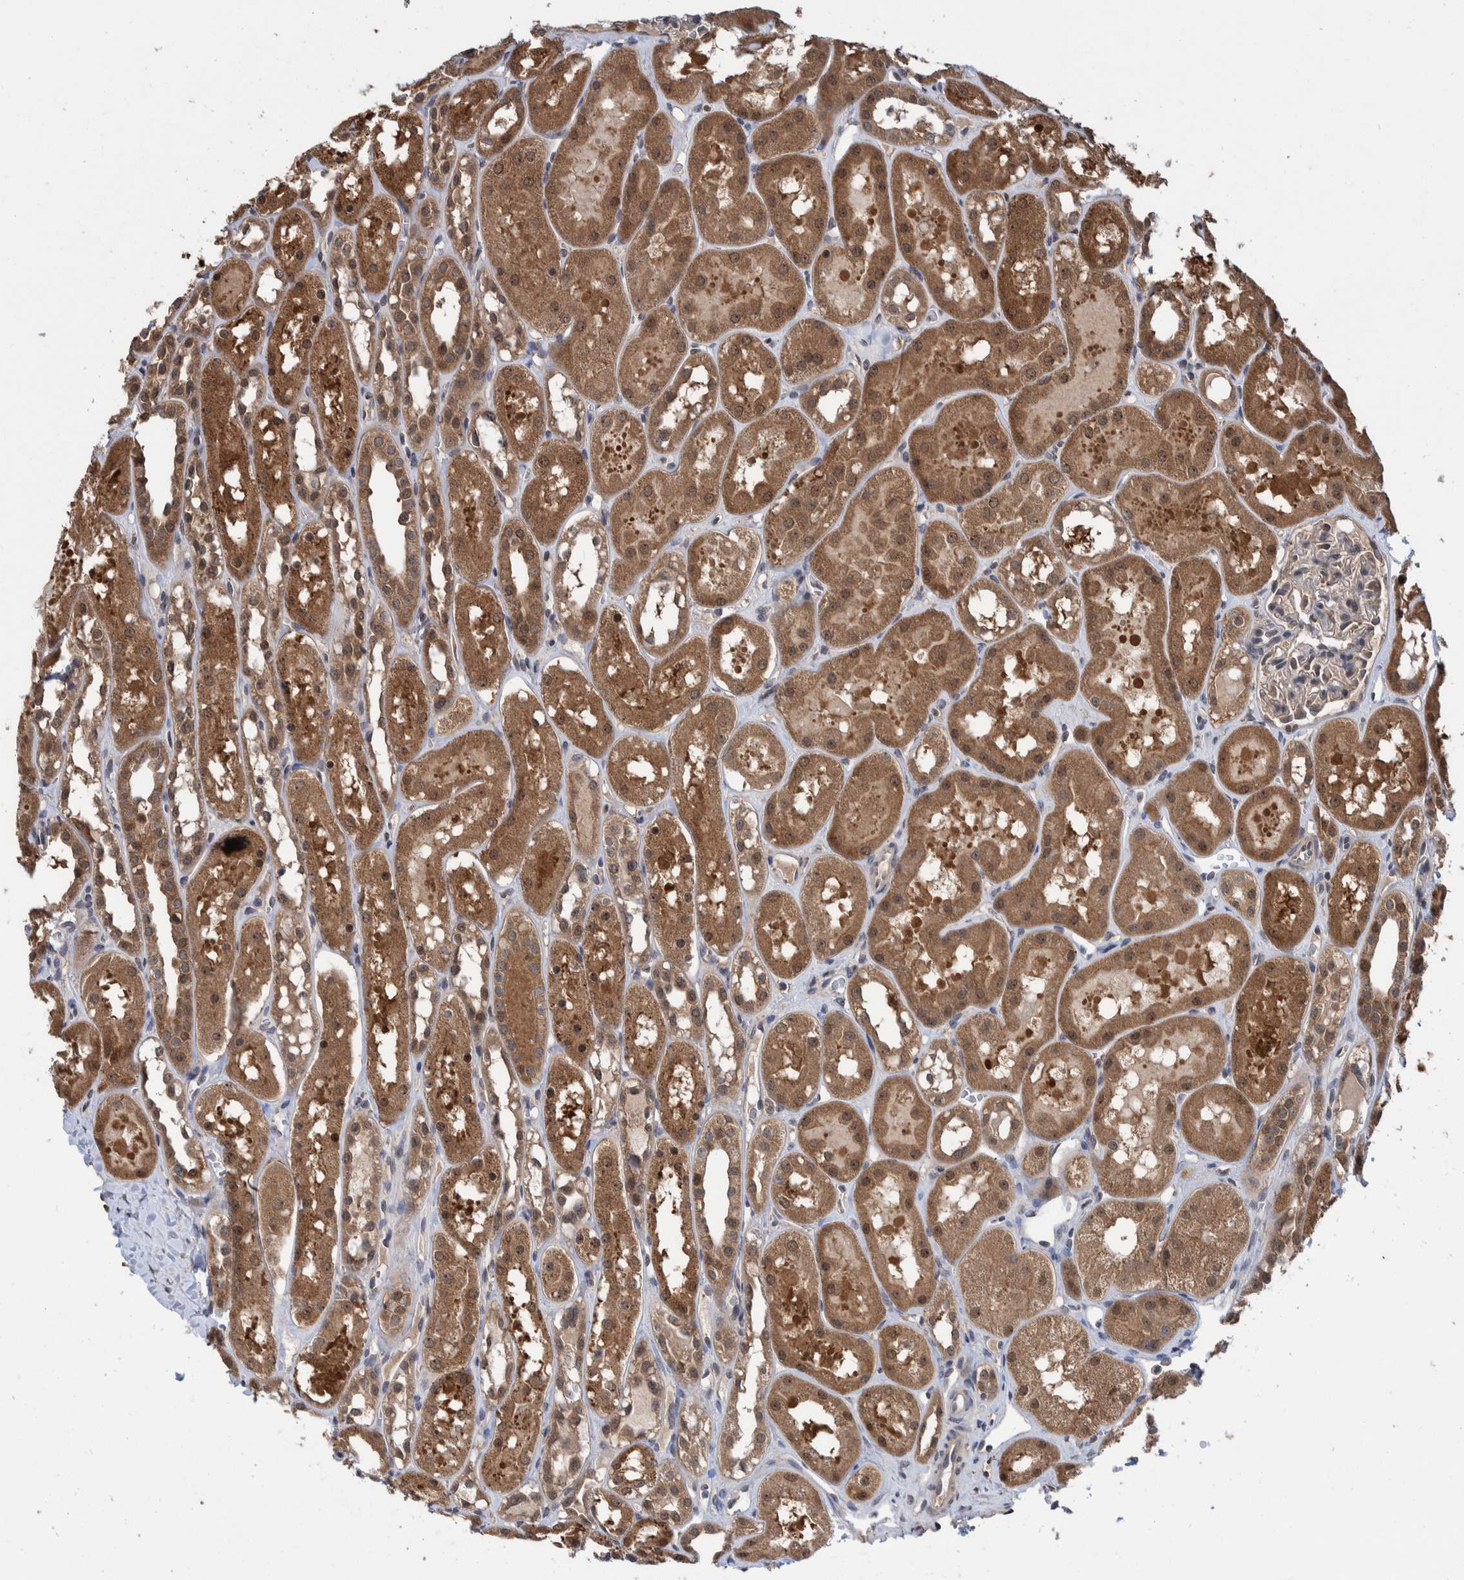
{"staining": {"intensity": "negative", "quantity": "none", "location": "none"}, "tissue": "kidney", "cell_type": "Cells in glomeruli", "image_type": "normal", "snomed": [{"axis": "morphology", "description": "Normal tissue, NOS"}, {"axis": "topography", "description": "Kidney"}, {"axis": "topography", "description": "Urinary bladder"}], "caption": "Protein analysis of normal kidney shows no significant positivity in cells in glomeruli.", "gene": "PLPBP", "patient": {"sex": "male", "age": 16}}